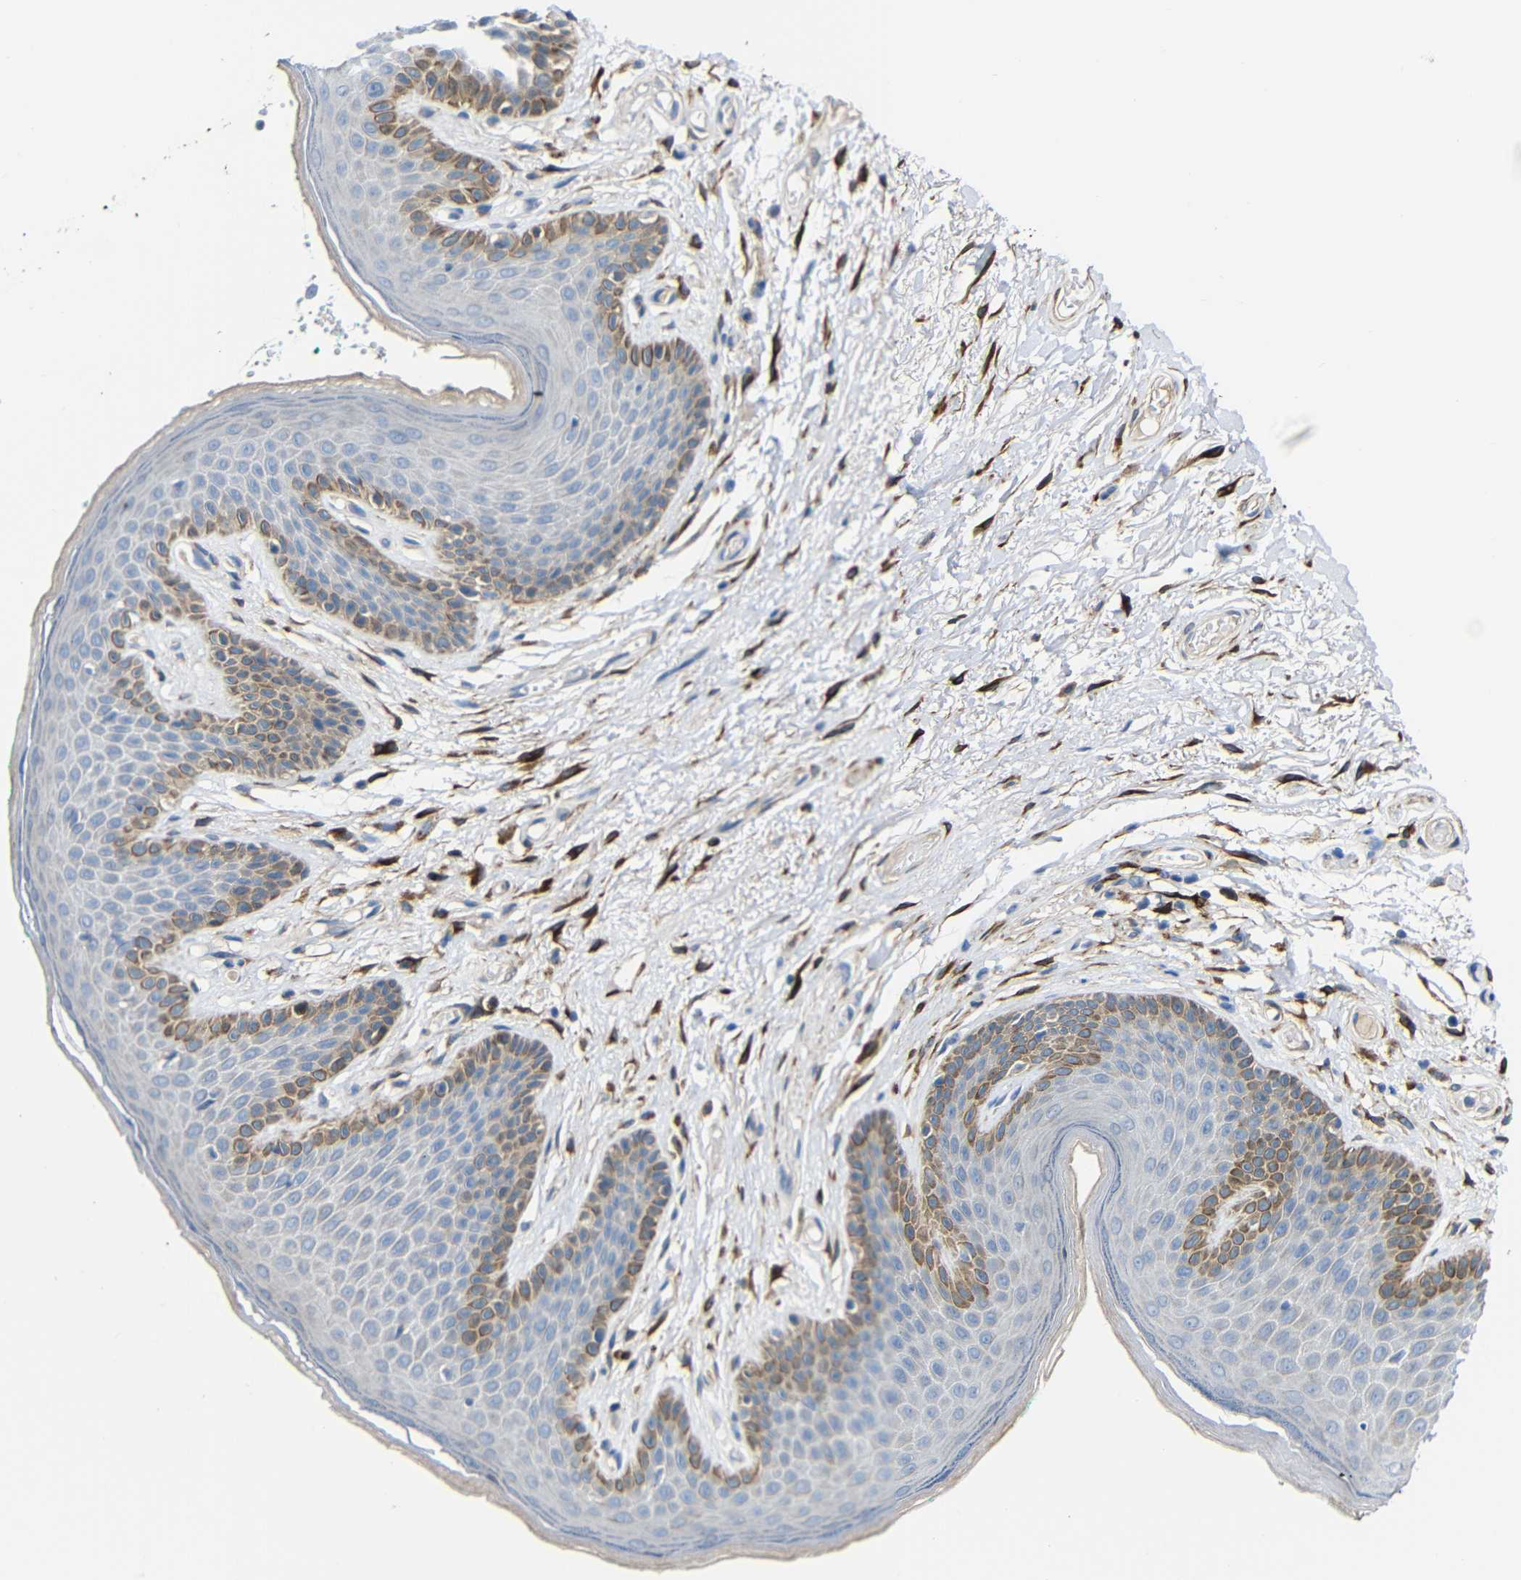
{"staining": {"intensity": "moderate", "quantity": "<25%", "location": "cytoplasmic/membranous"}, "tissue": "skin", "cell_type": "Epidermal cells", "image_type": "normal", "snomed": [{"axis": "morphology", "description": "Normal tissue, NOS"}, {"axis": "topography", "description": "Anal"}], "caption": "This micrograph reveals immunohistochemistry (IHC) staining of benign human skin, with low moderate cytoplasmic/membranous expression in approximately <25% of epidermal cells.", "gene": "DCLK1", "patient": {"sex": "male", "age": 74}}